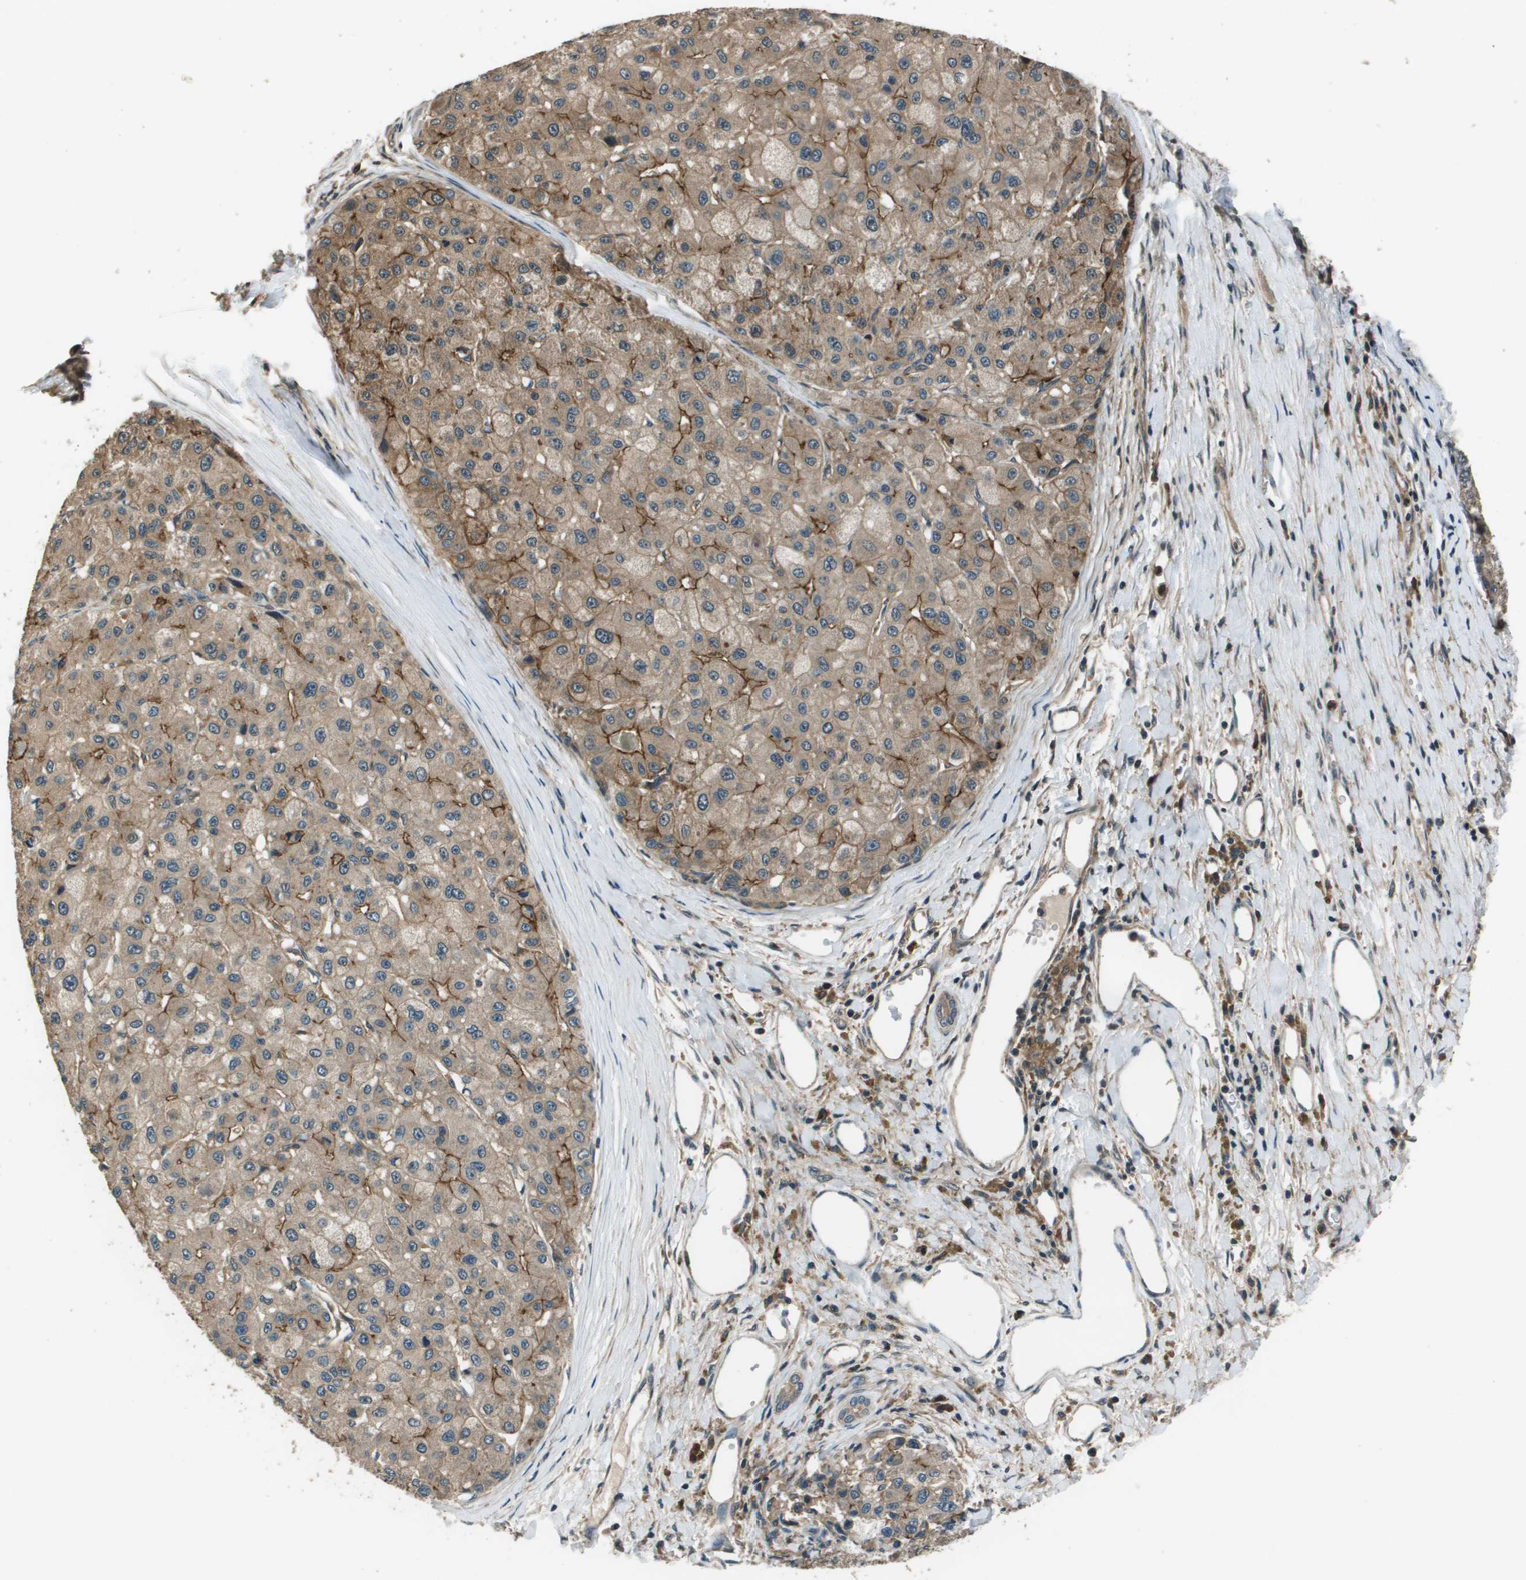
{"staining": {"intensity": "moderate", "quantity": ">75%", "location": "cytoplasmic/membranous"}, "tissue": "liver cancer", "cell_type": "Tumor cells", "image_type": "cancer", "snomed": [{"axis": "morphology", "description": "Carcinoma, Hepatocellular, NOS"}, {"axis": "topography", "description": "Liver"}], "caption": "High-magnification brightfield microscopy of hepatocellular carcinoma (liver) stained with DAB (3,3'-diaminobenzidine) (brown) and counterstained with hematoxylin (blue). tumor cells exhibit moderate cytoplasmic/membranous positivity is appreciated in approximately>75% of cells.", "gene": "ARHGEF11", "patient": {"sex": "male", "age": 80}}